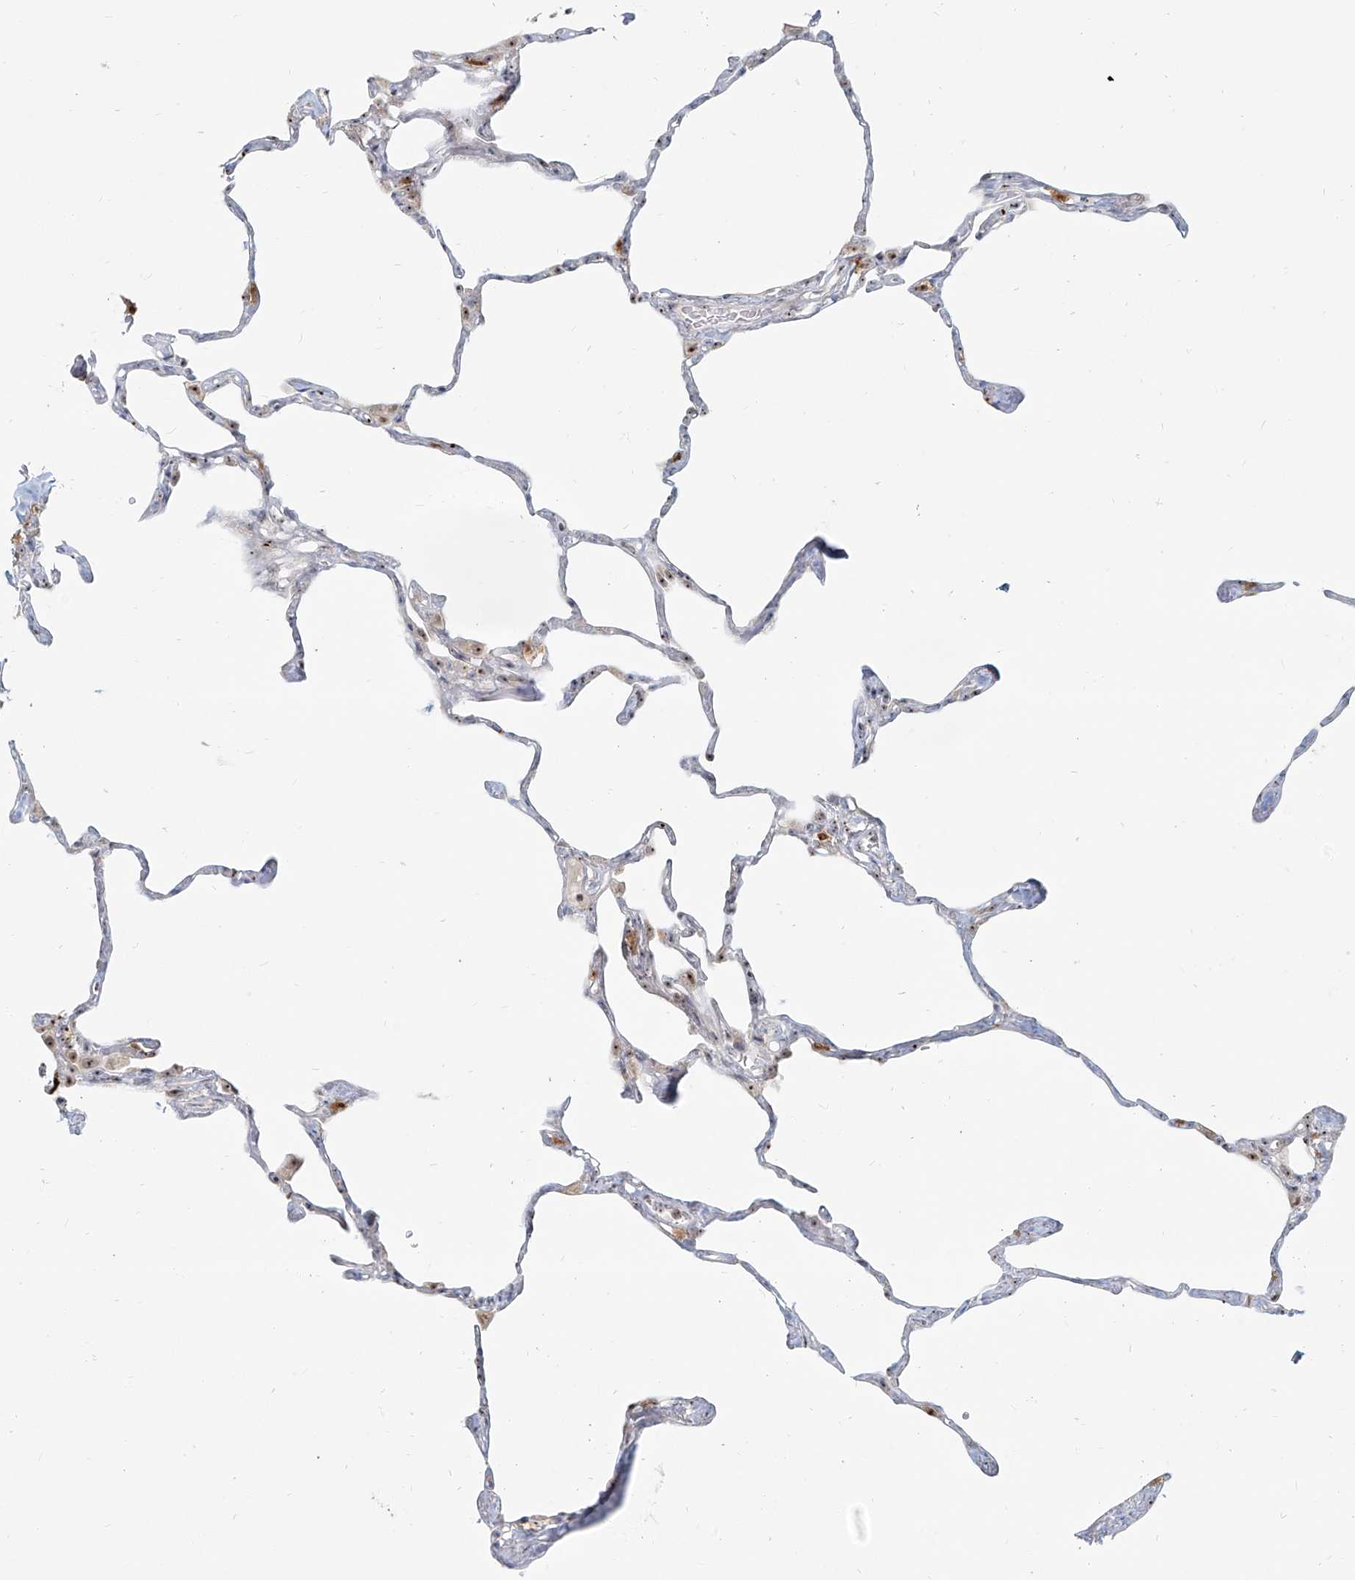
{"staining": {"intensity": "weak", "quantity": "<25%", "location": "cytoplasmic/membranous"}, "tissue": "lung", "cell_type": "Alveolar cells", "image_type": "normal", "snomed": [{"axis": "morphology", "description": "Normal tissue, NOS"}, {"axis": "topography", "description": "Lung"}], "caption": "Immunohistochemical staining of normal lung shows no significant expression in alveolar cells. (DAB (3,3'-diaminobenzidine) immunohistochemistry (IHC) with hematoxylin counter stain).", "gene": "BYSL", "patient": {"sex": "male", "age": 65}}